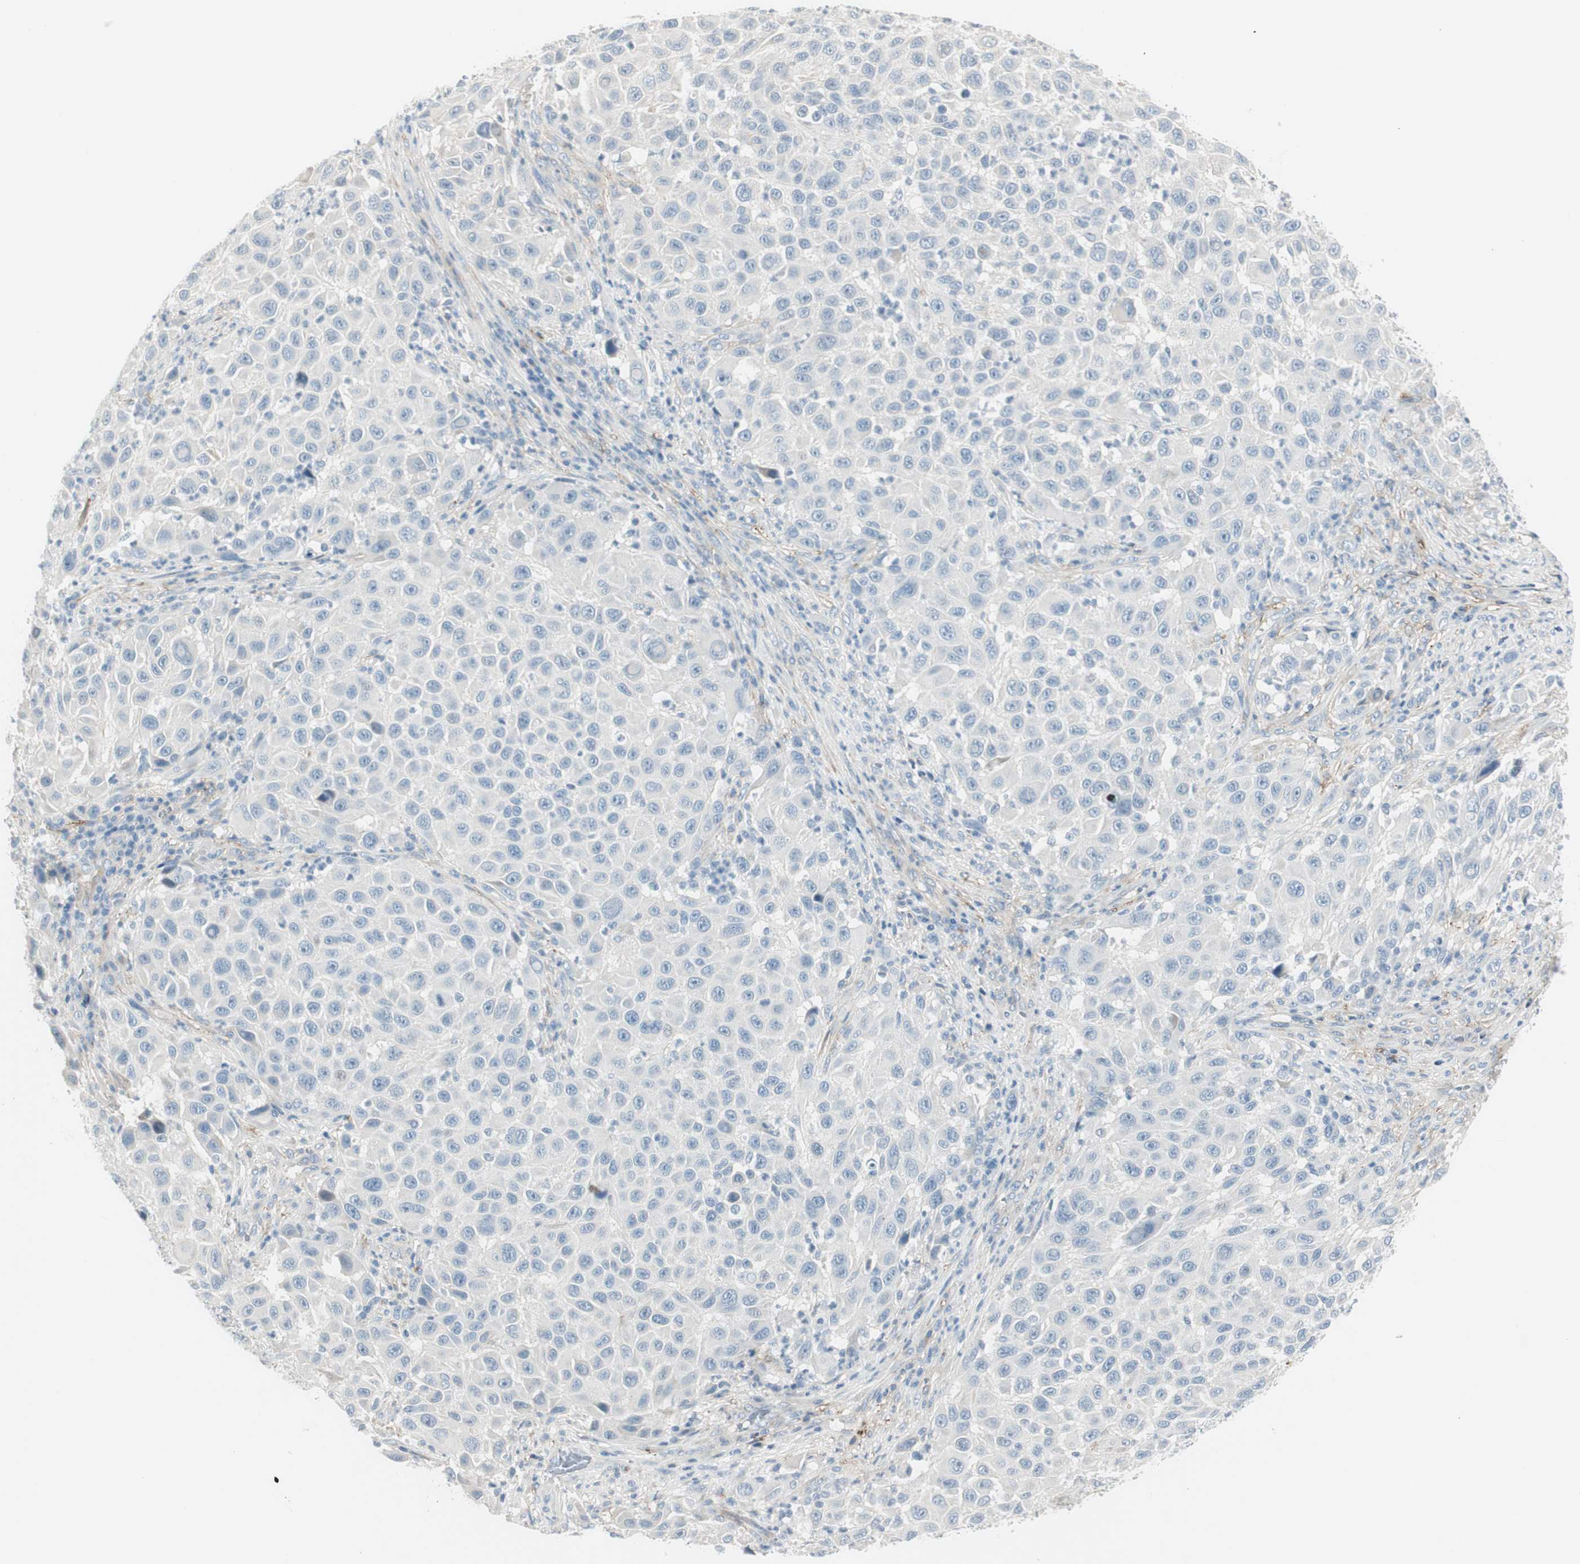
{"staining": {"intensity": "negative", "quantity": "none", "location": "none"}, "tissue": "melanoma", "cell_type": "Tumor cells", "image_type": "cancer", "snomed": [{"axis": "morphology", "description": "Malignant melanoma, Metastatic site"}, {"axis": "topography", "description": "Lymph node"}], "caption": "Micrograph shows no significant protein staining in tumor cells of melanoma. The staining was performed using DAB (3,3'-diaminobenzidine) to visualize the protein expression in brown, while the nuclei were stained in blue with hematoxylin (Magnification: 20x).", "gene": "CACNA2D1", "patient": {"sex": "male", "age": 61}}